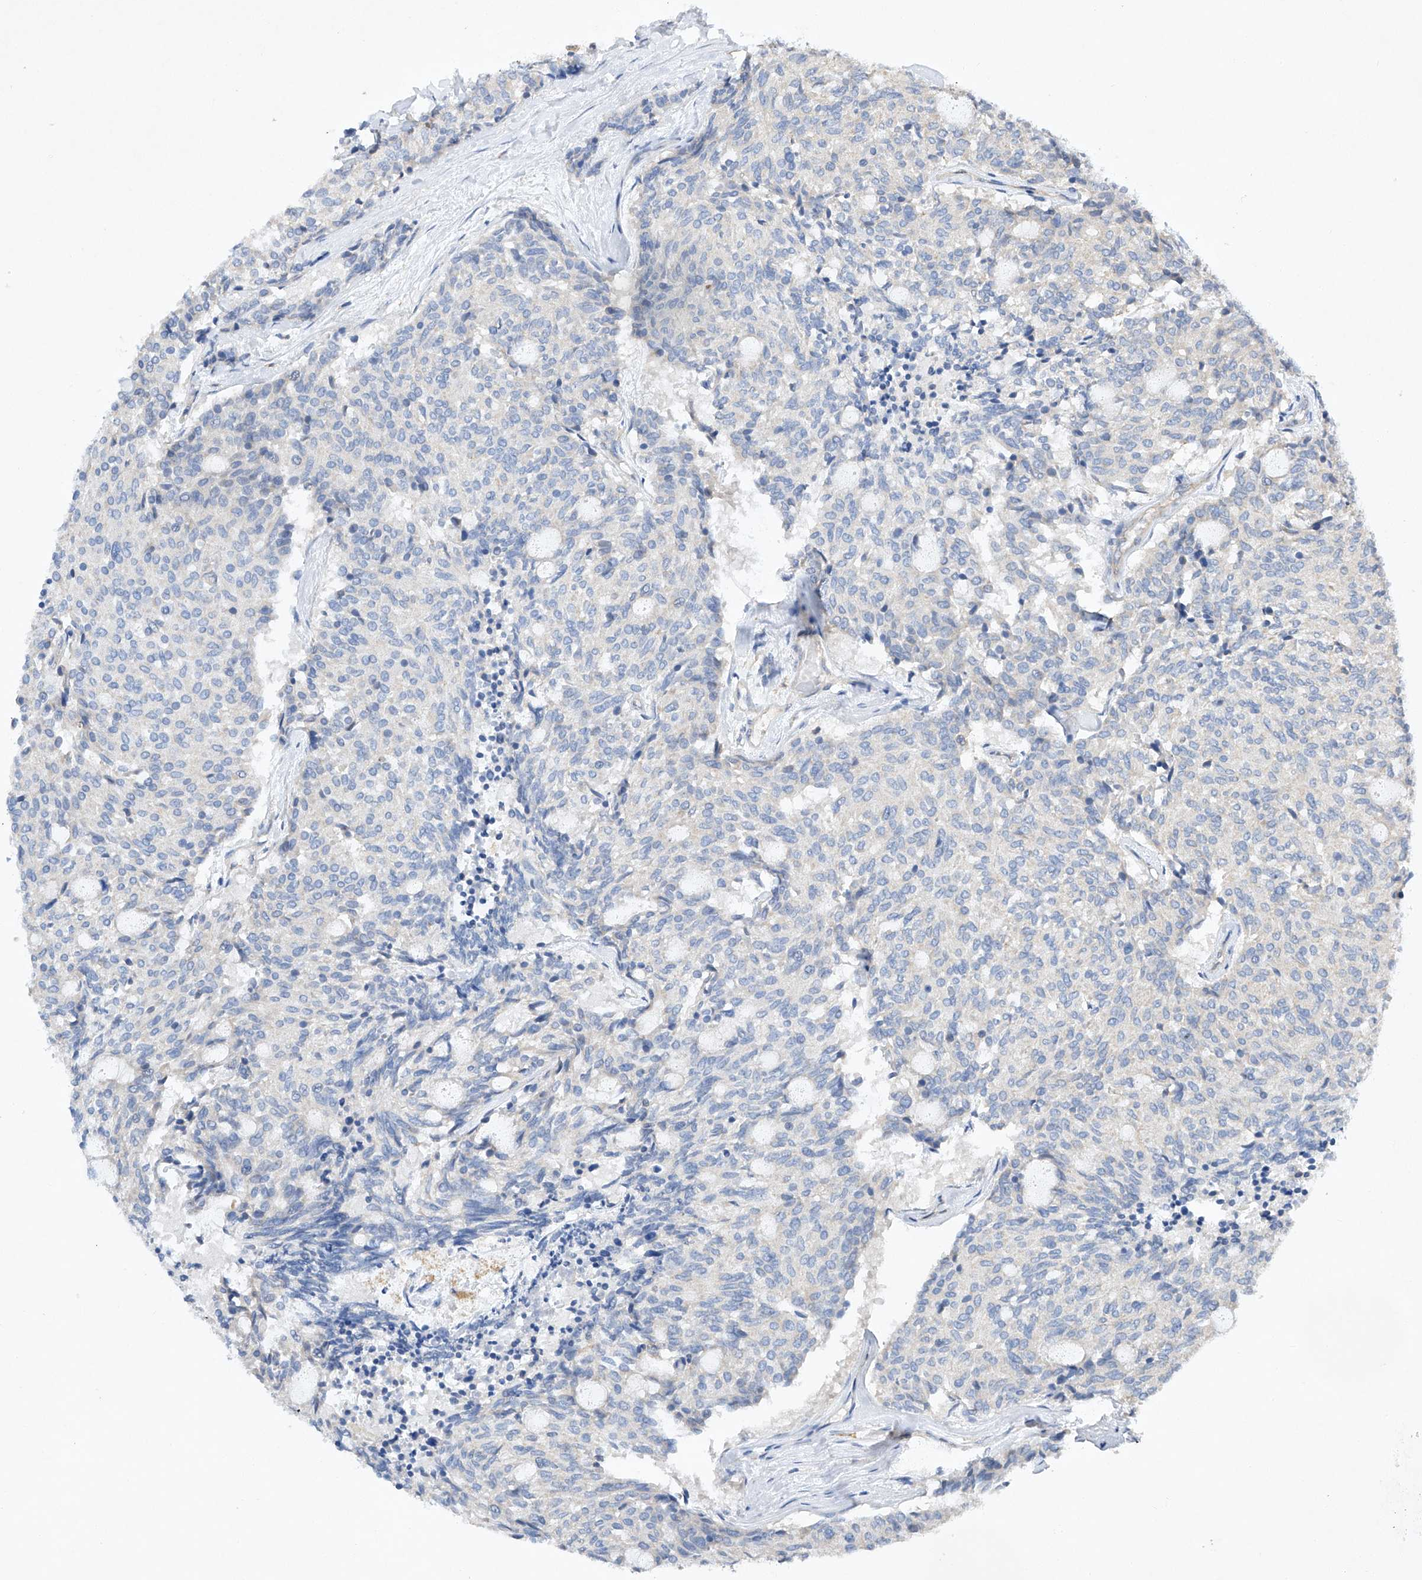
{"staining": {"intensity": "negative", "quantity": "none", "location": "none"}, "tissue": "carcinoid", "cell_type": "Tumor cells", "image_type": "cancer", "snomed": [{"axis": "morphology", "description": "Carcinoid, malignant, NOS"}, {"axis": "topography", "description": "Pancreas"}], "caption": "Carcinoid (malignant) was stained to show a protein in brown. There is no significant expression in tumor cells. (DAB (3,3'-diaminobenzidine) immunohistochemistry with hematoxylin counter stain).", "gene": "AMD1", "patient": {"sex": "female", "age": 54}}